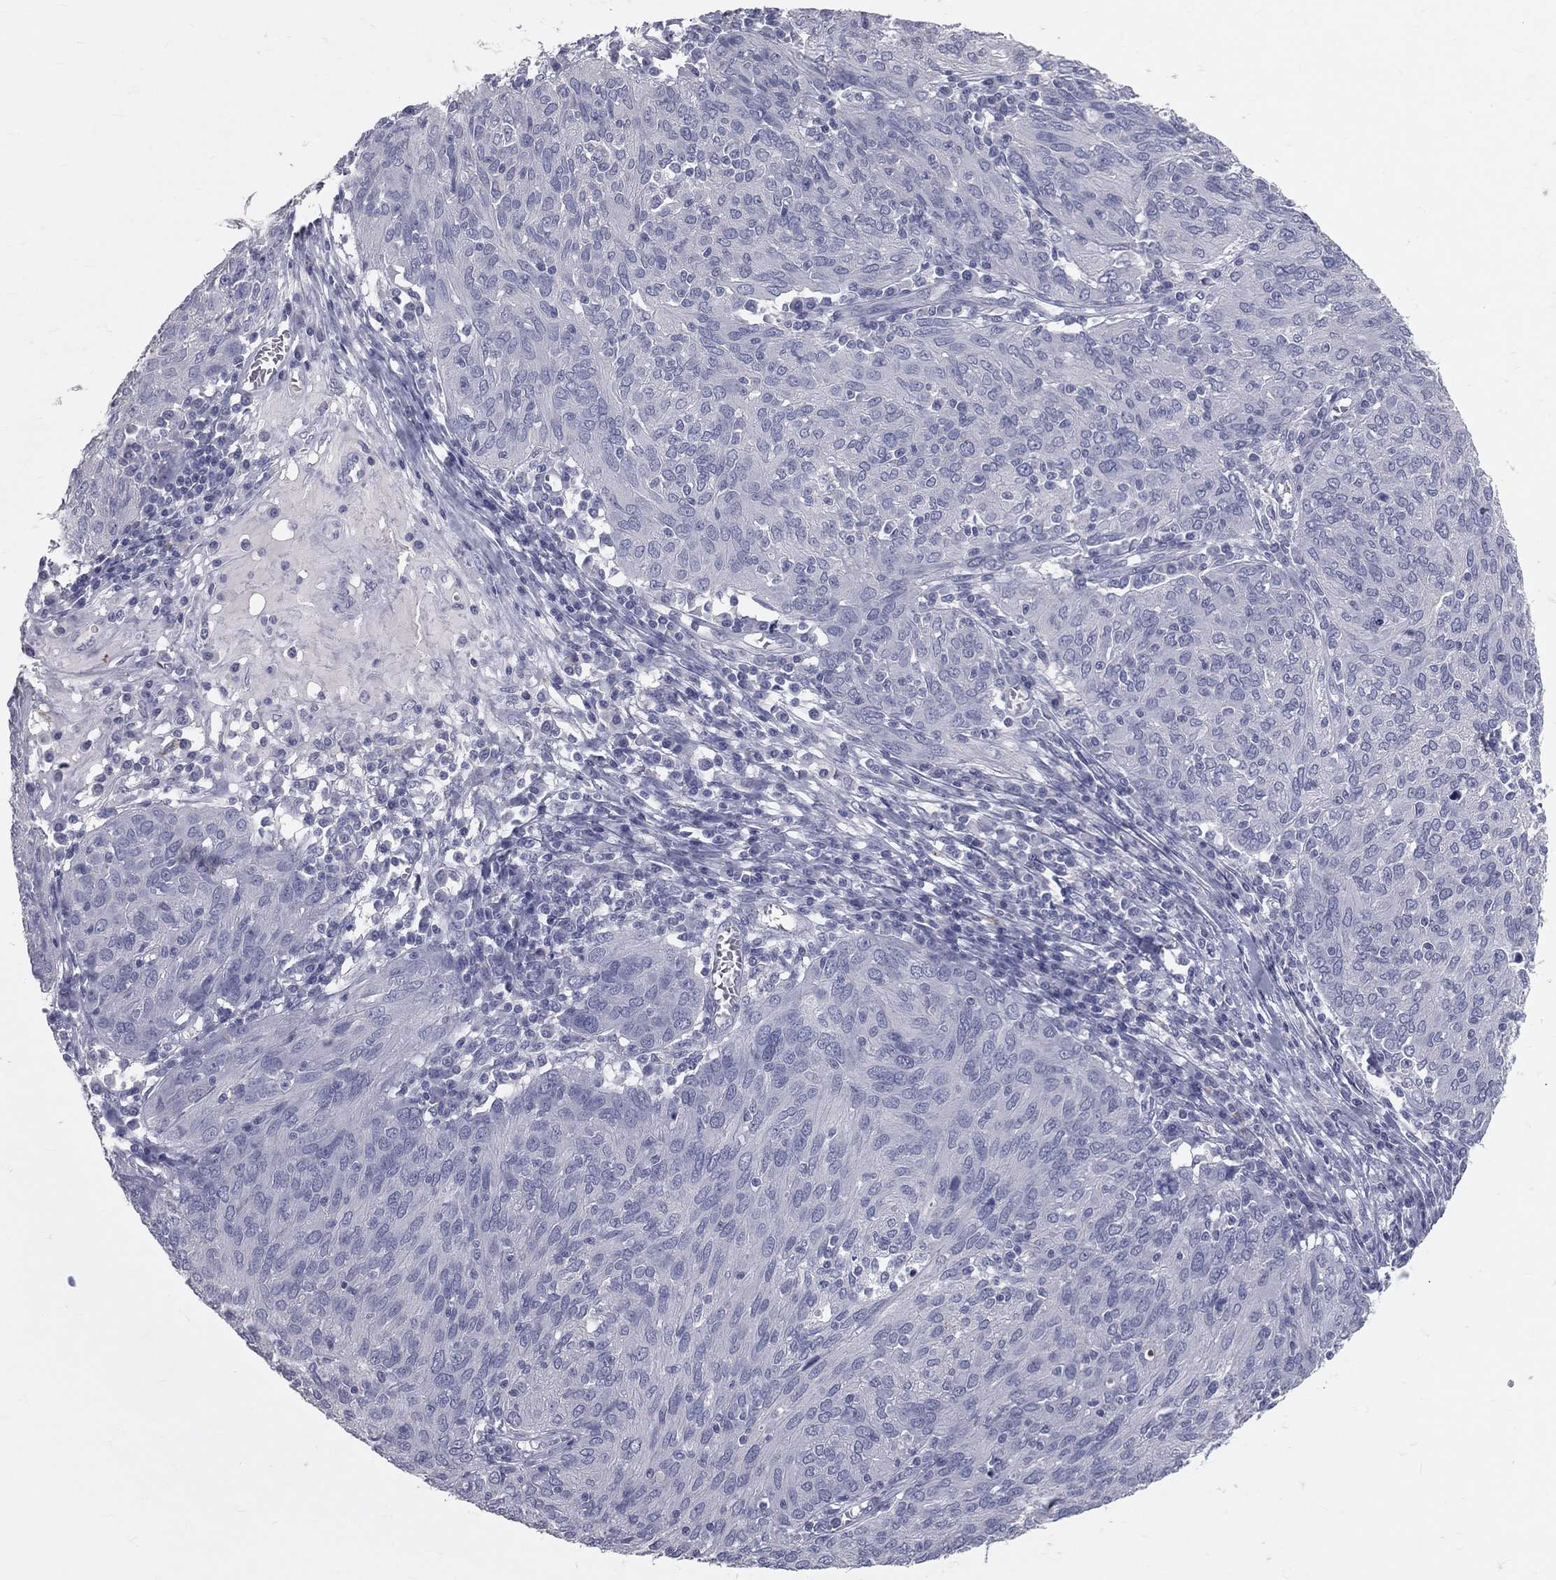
{"staining": {"intensity": "negative", "quantity": "none", "location": "none"}, "tissue": "ovarian cancer", "cell_type": "Tumor cells", "image_type": "cancer", "snomed": [{"axis": "morphology", "description": "Carcinoma, endometroid"}, {"axis": "topography", "description": "Ovary"}], "caption": "Human ovarian cancer stained for a protein using immunohistochemistry displays no expression in tumor cells.", "gene": "TFPI2", "patient": {"sex": "female", "age": 50}}